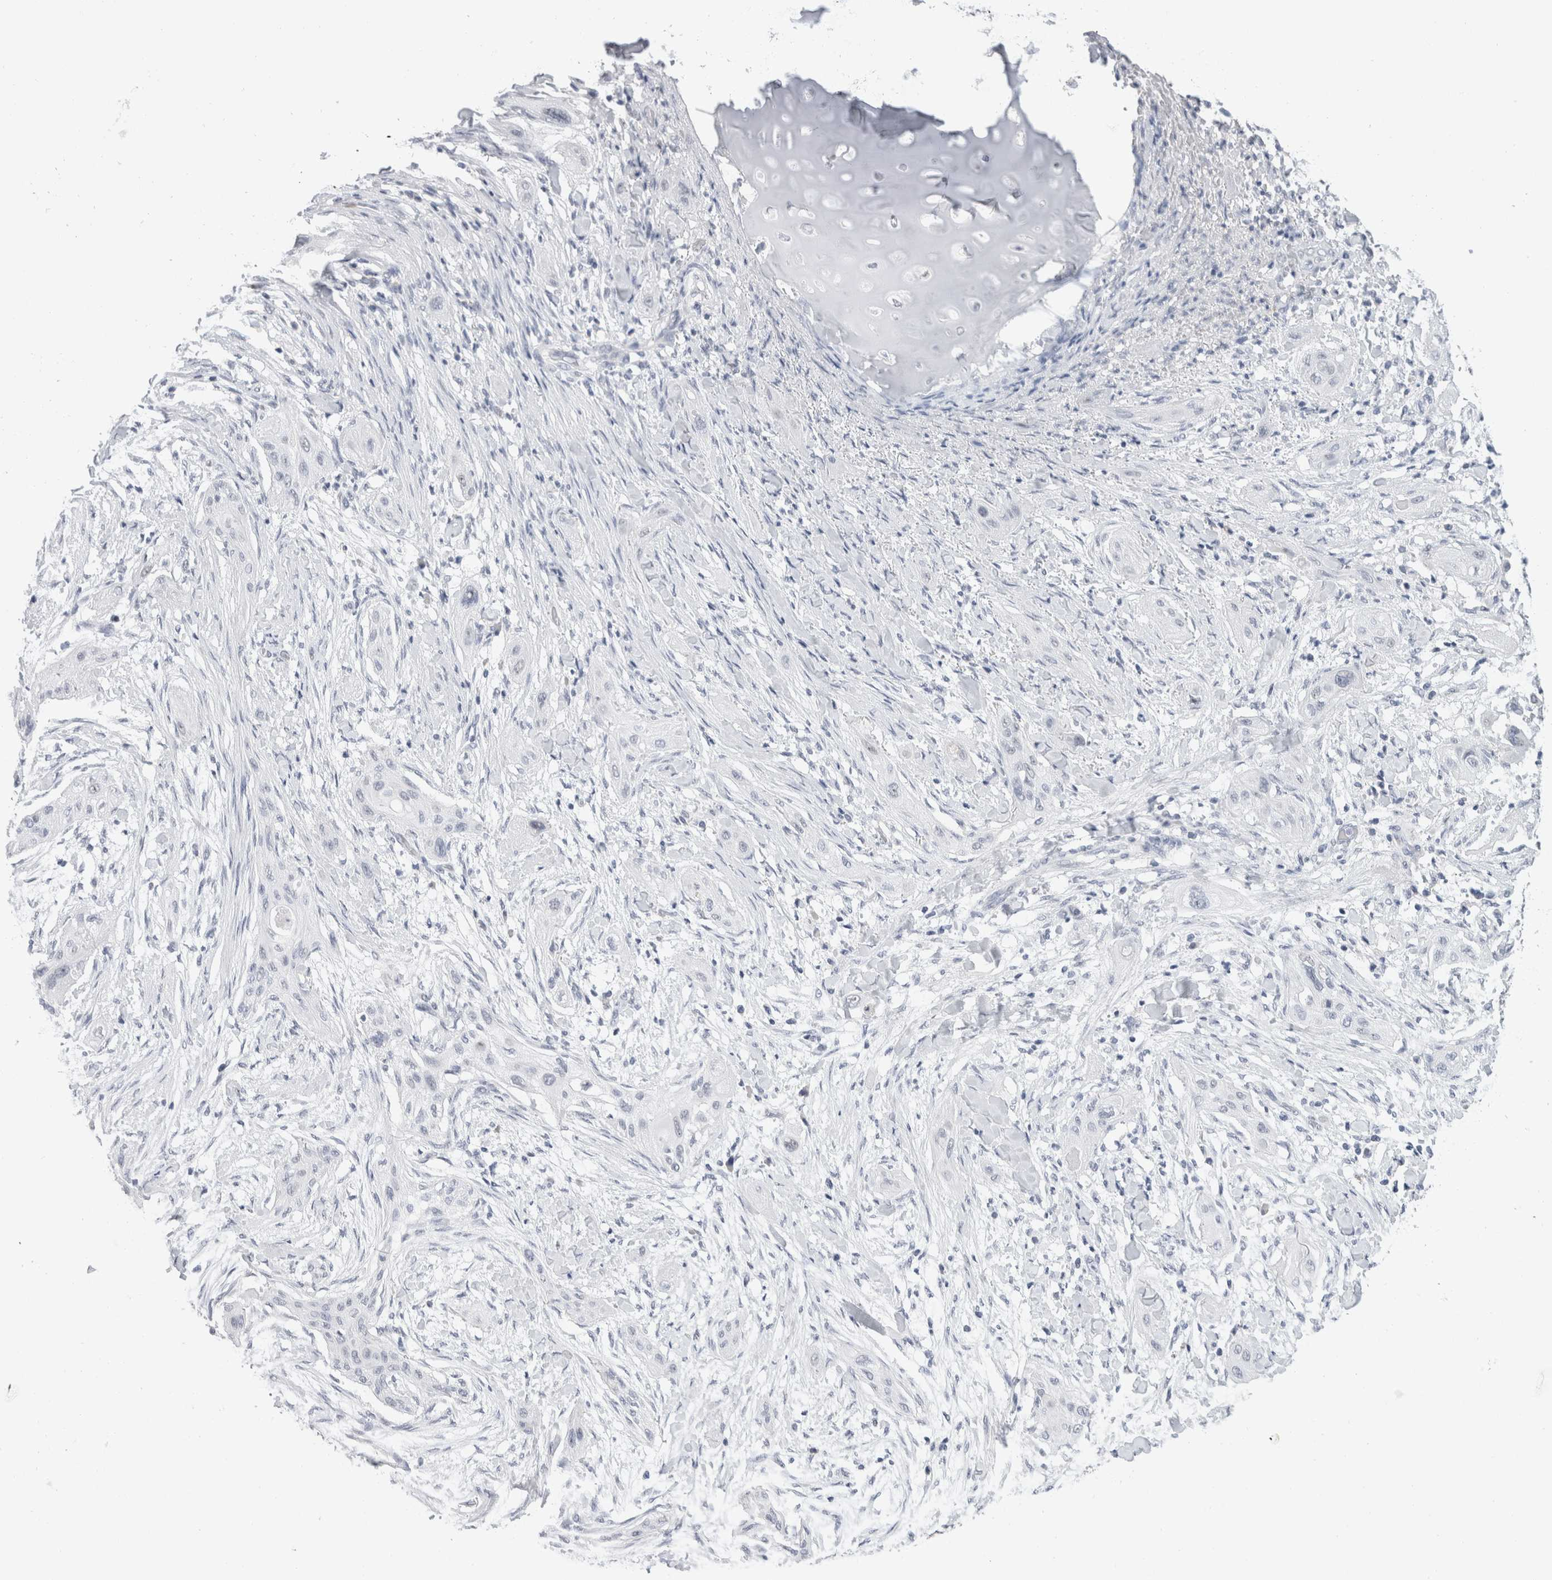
{"staining": {"intensity": "negative", "quantity": "none", "location": "none"}, "tissue": "lung cancer", "cell_type": "Tumor cells", "image_type": "cancer", "snomed": [{"axis": "morphology", "description": "Squamous cell carcinoma, NOS"}, {"axis": "topography", "description": "Lung"}], "caption": "DAB (3,3'-diaminobenzidine) immunohistochemical staining of lung squamous cell carcinoma reveals no significant positivity in tumor cells. The staining was performed using DAB (3,3'-diaminobenzidine) to visualize the protein expression in brown, while the nuclei were stained in blue with hematoxylin (Magnification: 20x).", "gene": "CADM3", "patient": {"sex": "female", "age": 47}}